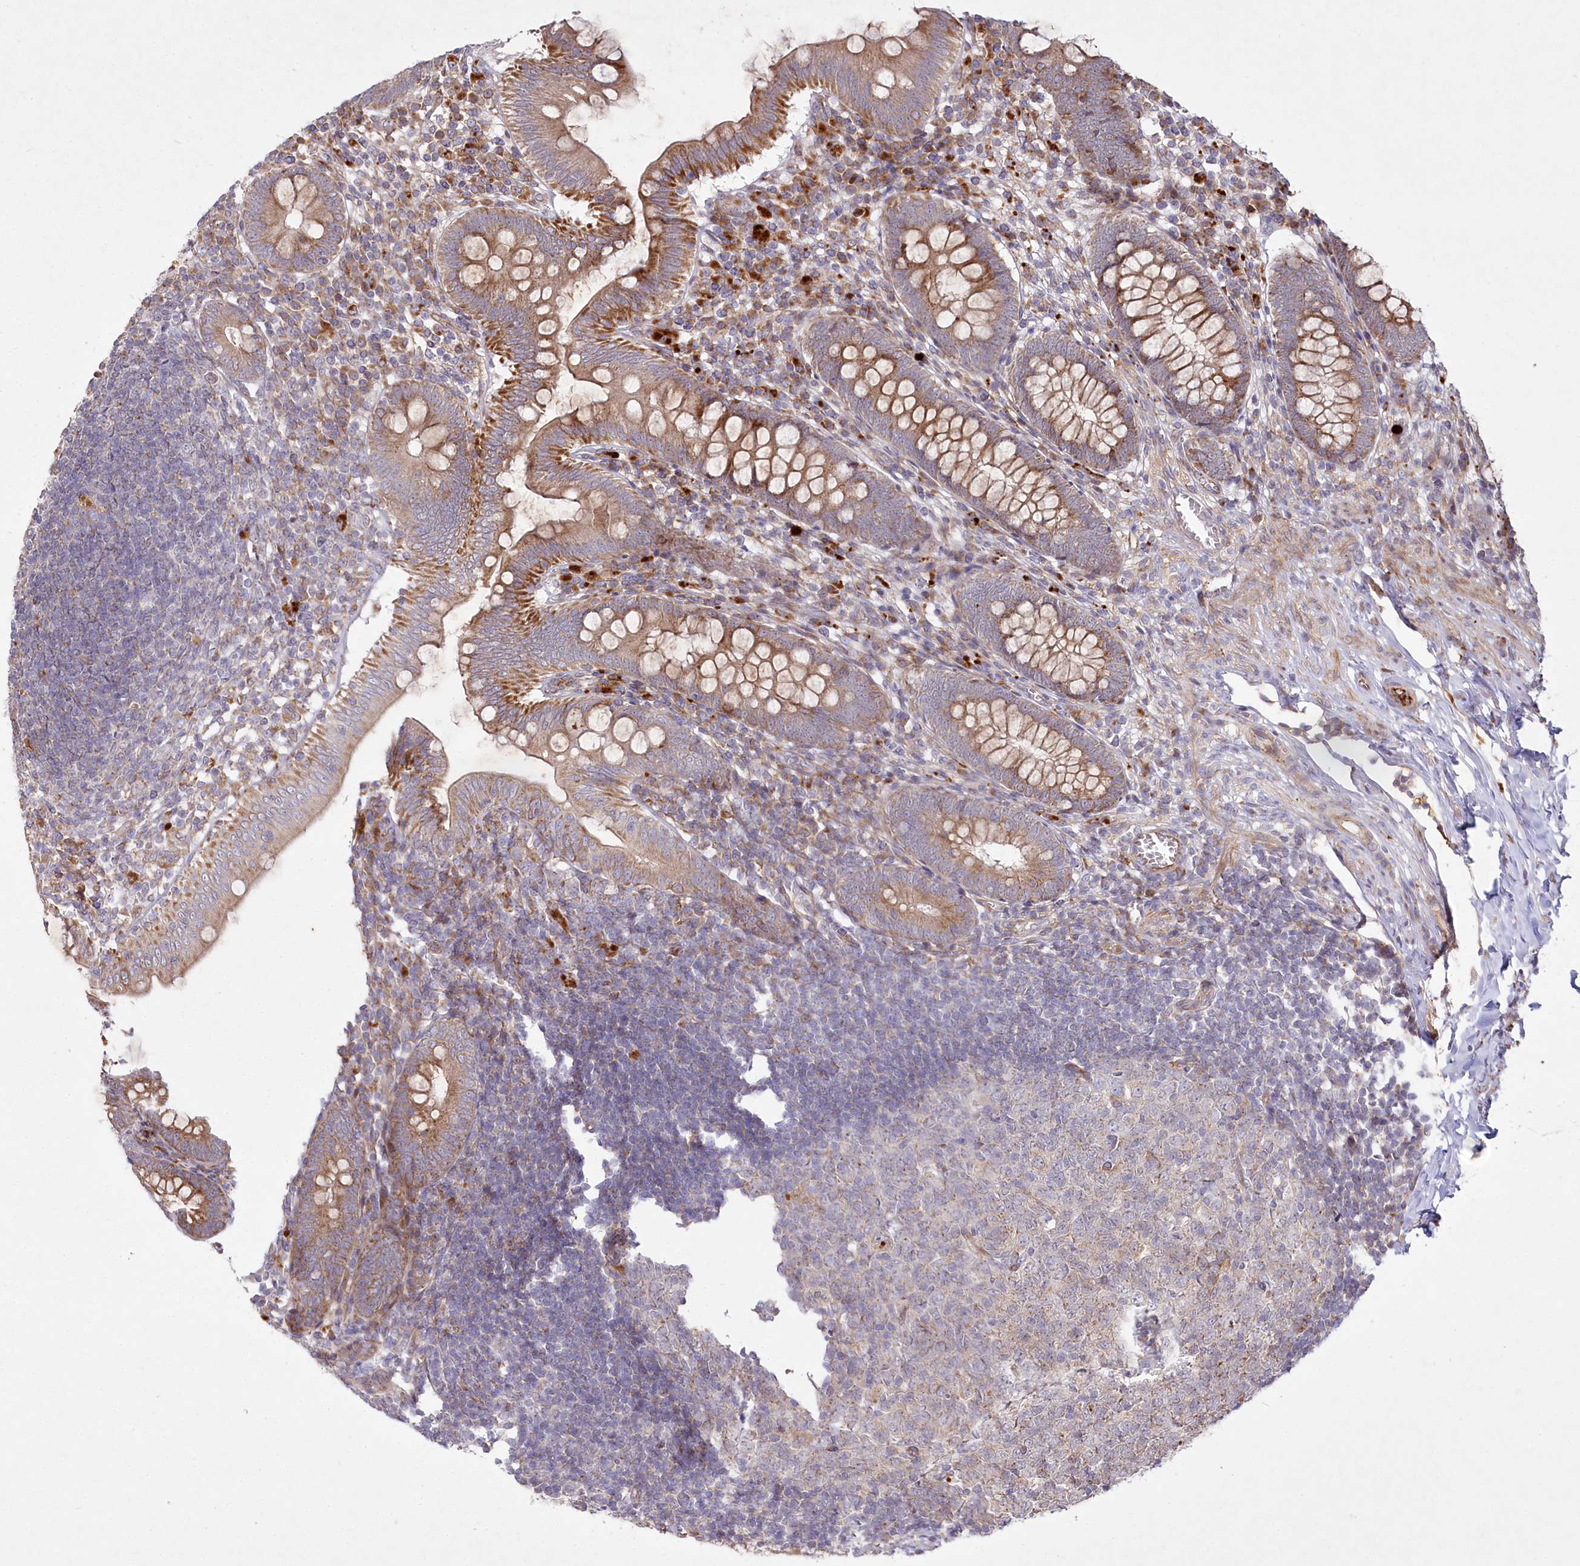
{"staining": {"intensity": "moderate", "quantity": ">75%", "location": "cytoplasmic/membranous"}, "tissue": "appendix", "cell_type": "Glandular cells", "image_type": "normal", "snomed": [{"axis": "morphology", "description": "Normal tissue, NOS"}, {"axis": "topography", "description": "Appendix"}], "caption": "A photomicrograph showing moderate cytoplasmic/membranous positivity in approximately >75% of glandular cells in normal appendix, as visualized by brown immunohistochemical staining.", "gene": "PSTK", "patient": {"sex": "male", "age": 14}}